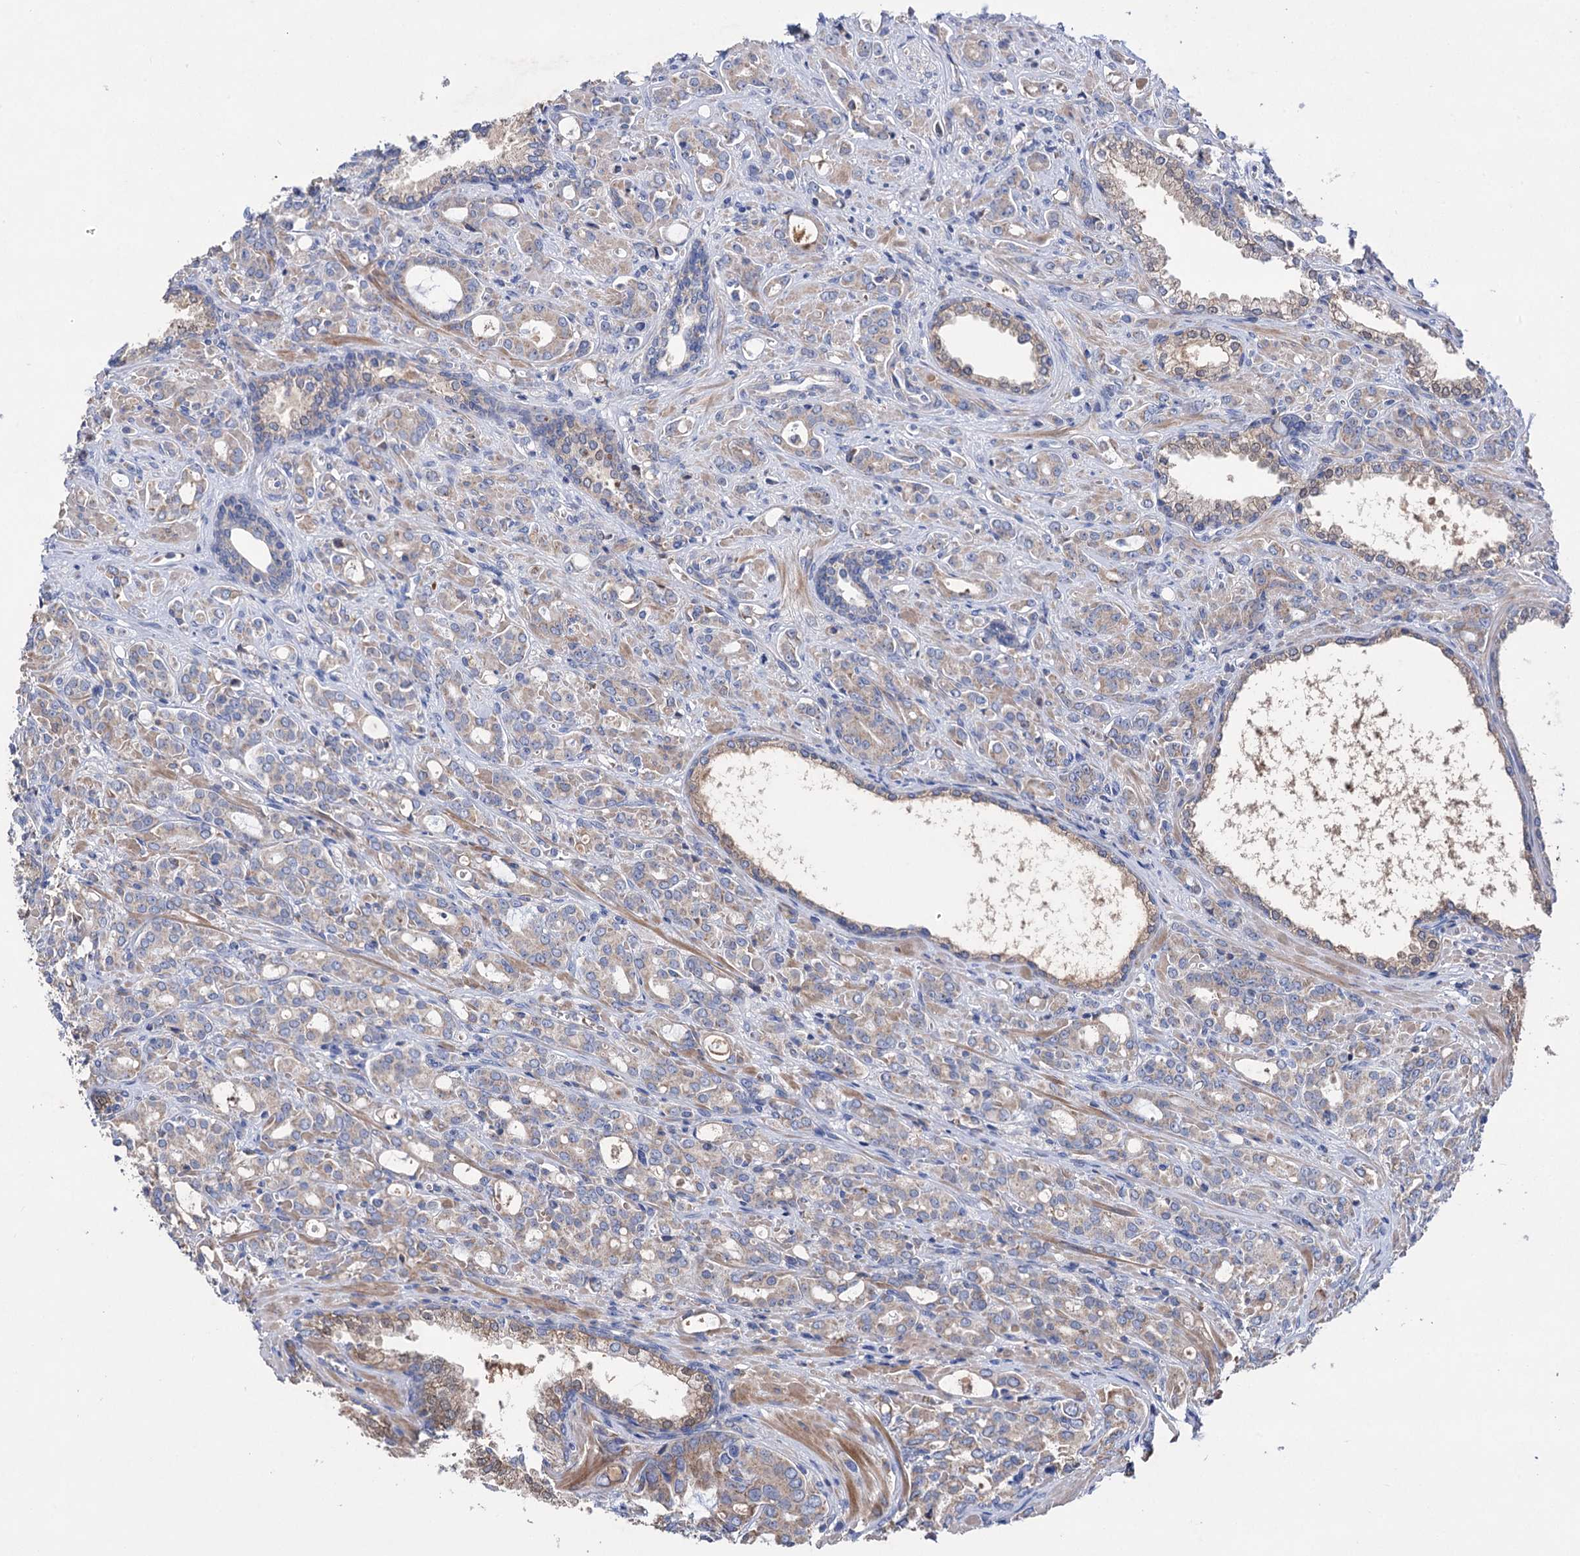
{"staining": {"intensity": "weak", "quantity": ">75%", "location": "cytoplasmic/membranous"}, "tissue": "prostate cancer", "cell_type": "Tumor cells", "image_type": "cancer", "snomed": [{"axis": "morphology", "description": "Adenocarcinoma, High grade"}, {"axis": "topography", "description": "Prostate"}], "caption": "About >75% of tumor cells in human prostate high-grade adenocarcinoma show weak cytoplasmic/membranous protein expression as visualized by brown immunohistochemical staining.", "gene": "CLPB", "patient": {"sex": "male", "age": 72}}